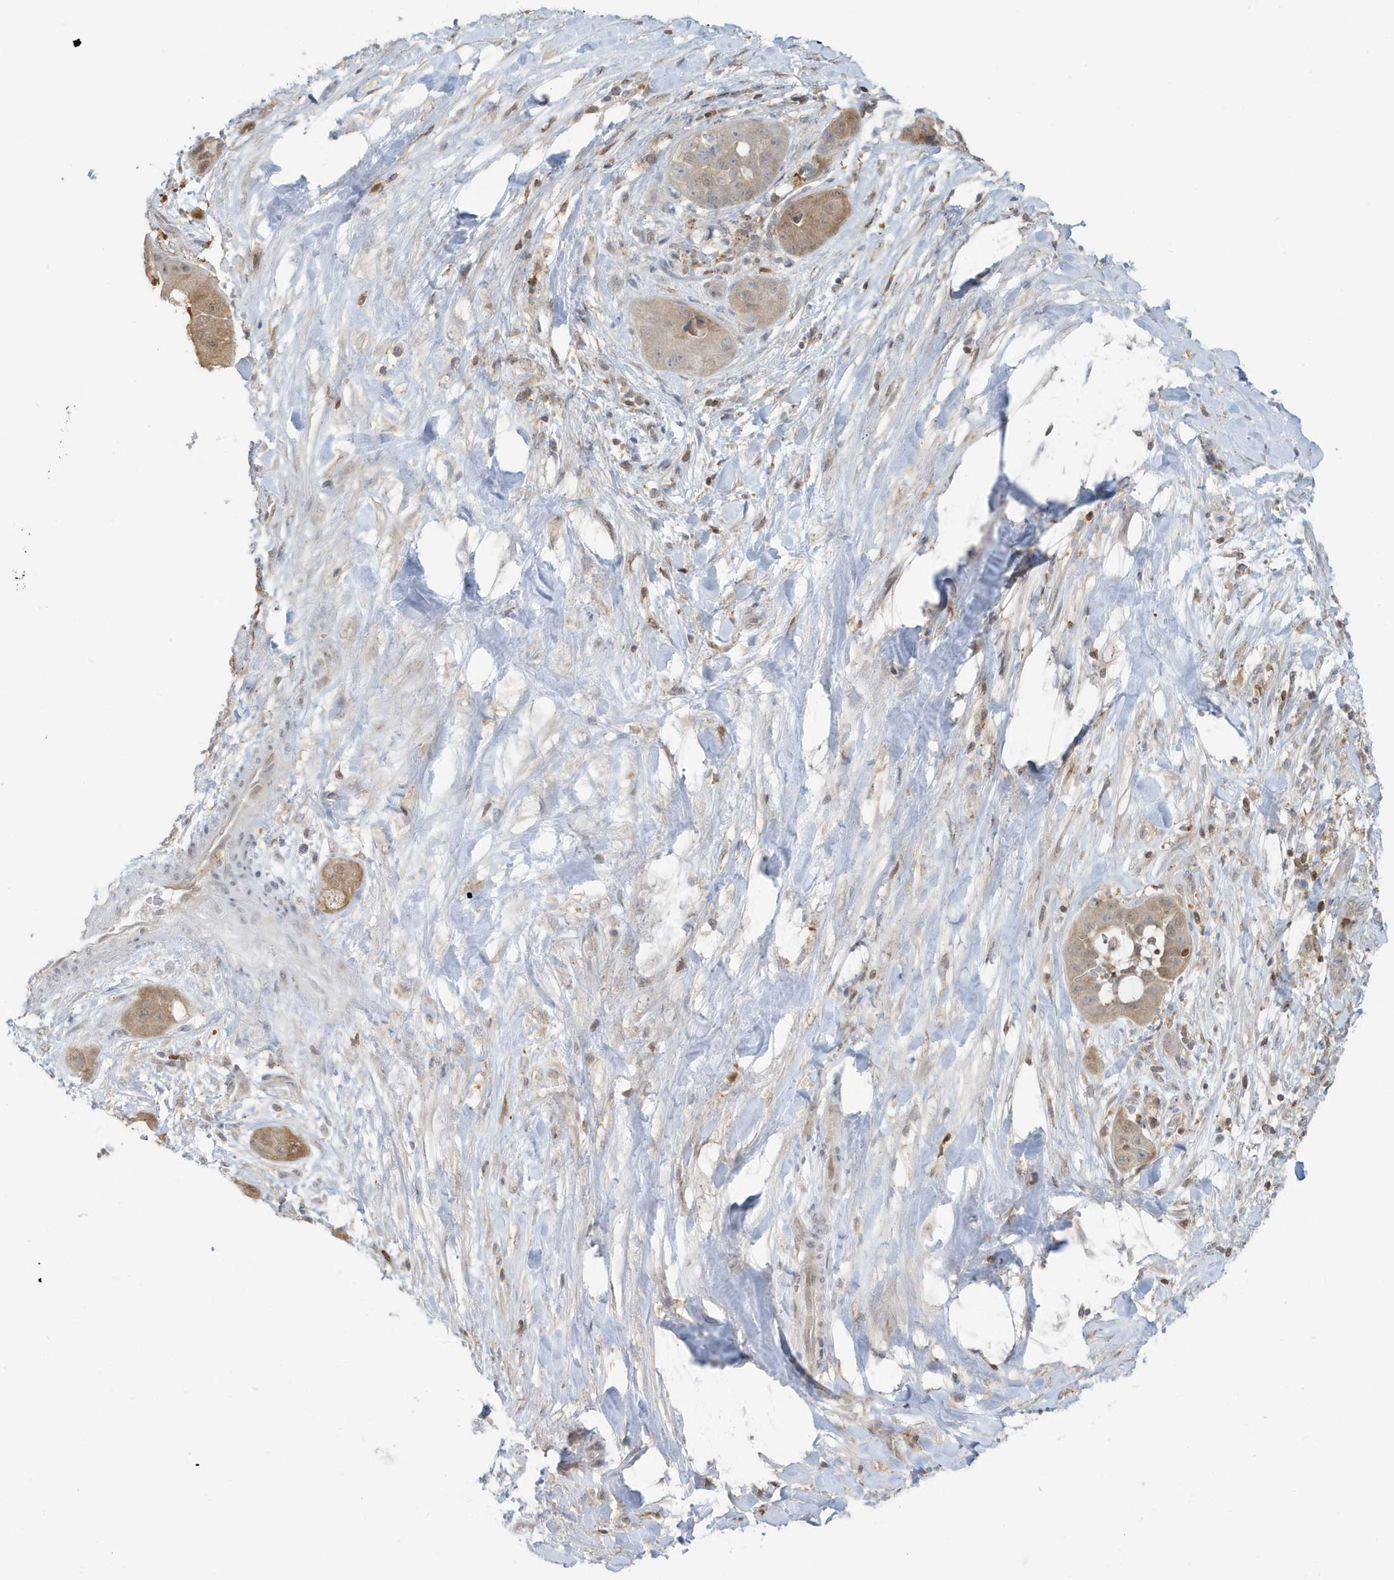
{"staining": {"intensity": "weak", "quantity": "25%-75%", "location": "cytoplasmic/membranous"}, "tissue": "liver cancer", "cell_type": "Tumor cells", "image_type": "cancer", "snomed": [{"axis": "morphology", "description": "Cholangiocarcinoma"}, {"axis": "topography", "description": "Liver"}], "caption": "Cholangiocarcinoma (liver) tissue reveals weak cytoplasmic/membranous expression in approximately 25%-75% of tumor cells, visualized by immunohistochemistry. Nuclei are stained in blue.", "gene": "OGA", "patient": {"sex": "female", "age": 52}}